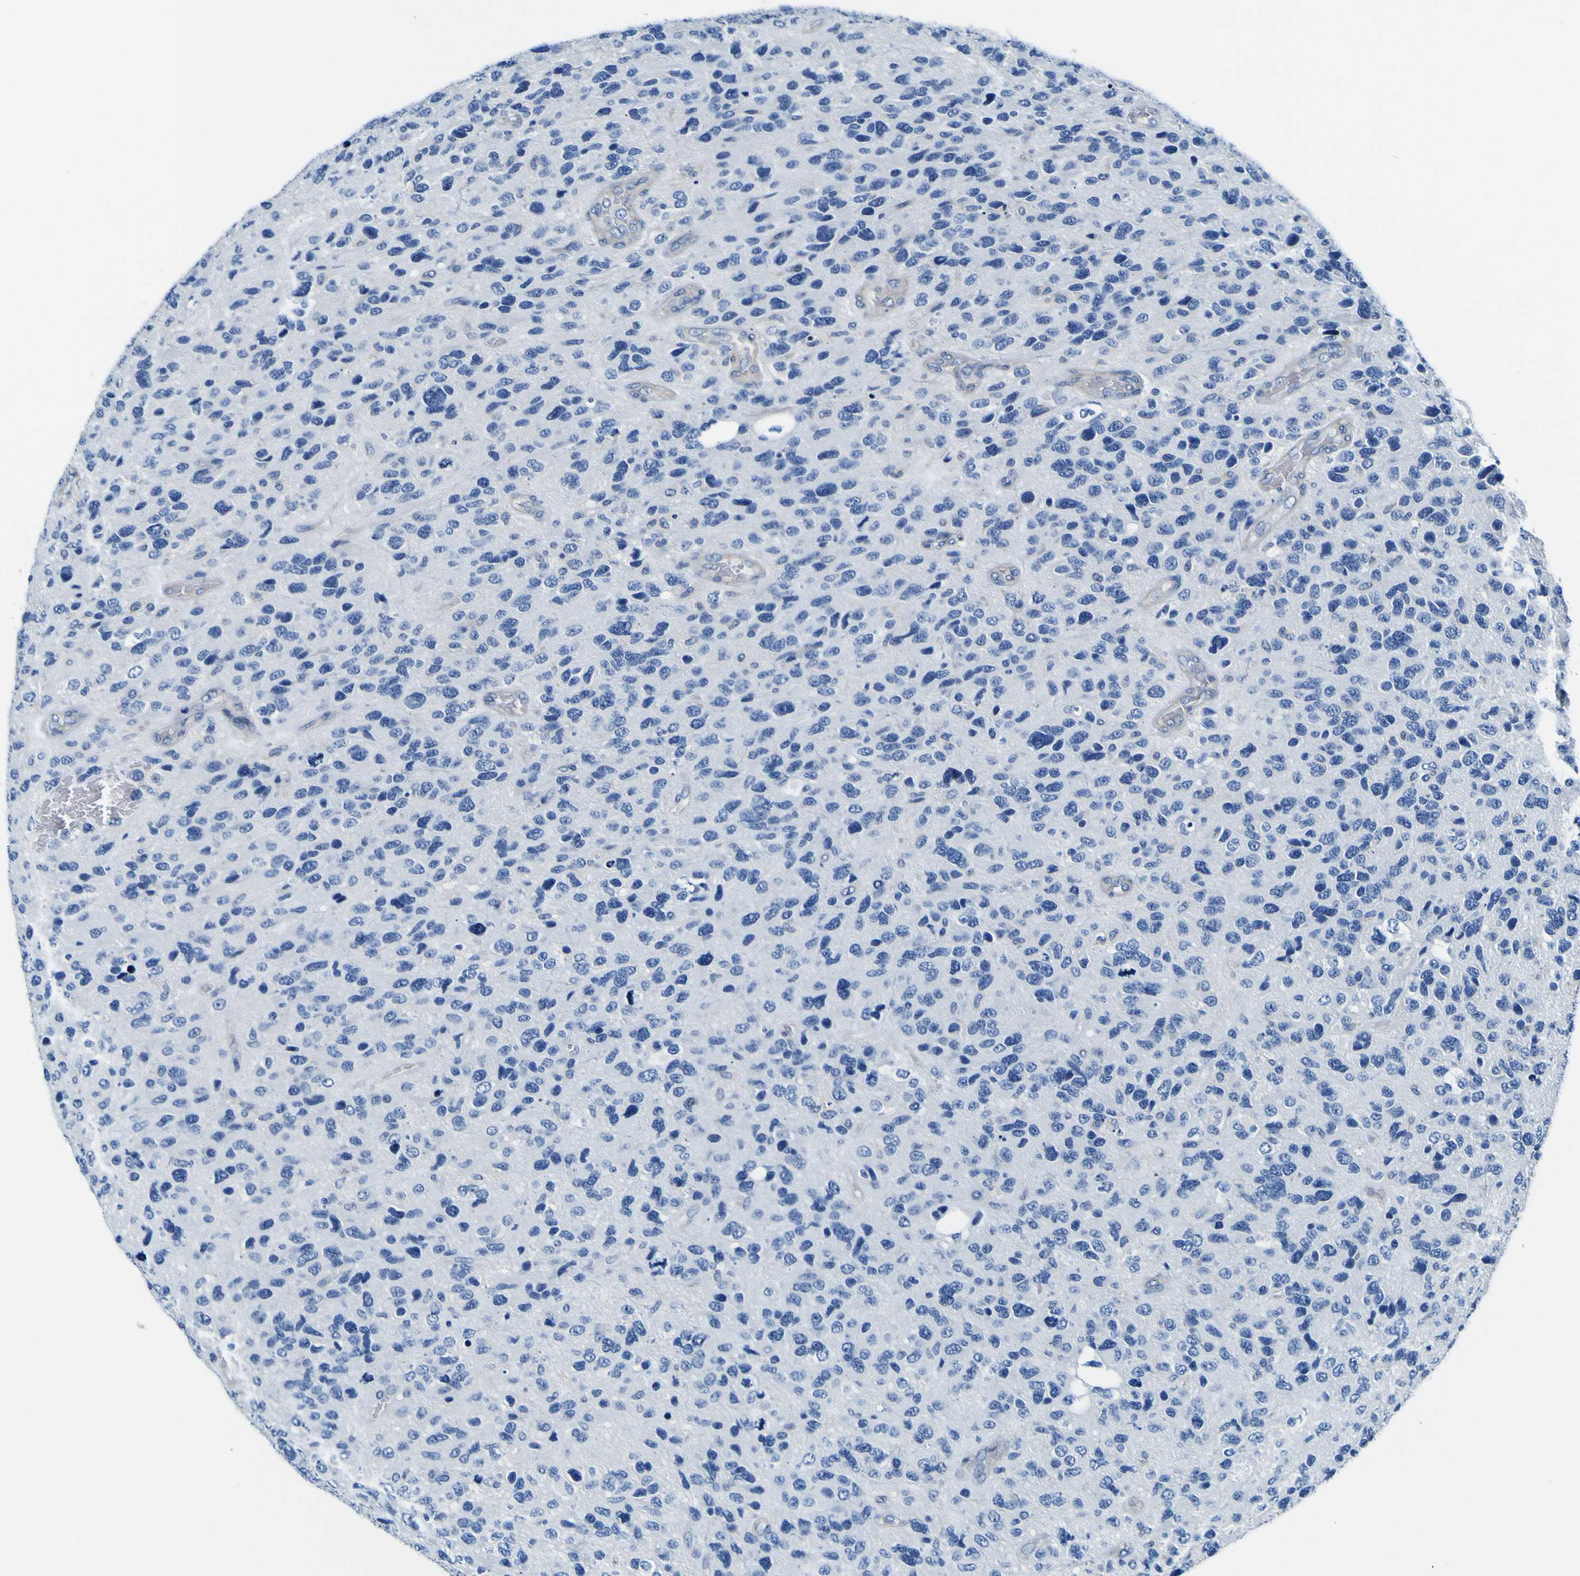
{"staining": {"intensity": "negative", "quantity": "none", "location": "none"}, "tissue": "glioma", "cell_type": "Tumor cells", "image_type": "cancer", "snomed": [{"axis": "morphology", "description": "Glioma, malignant, High grade"}, {"axis": "topography", "description": "Brain"}], "caption": "Immunohistochemistry photomicrograph of neoplastic tissue: human high-grade glioma (malignant) stained with DAB shows no significant protein staining in tumor cells. The staining is performed using DAB brown chromogen with nuclei counter-stained in using hematoxylin.", "gene": "ADGRA2", "patient": {"sex": "female", "age": 58}}